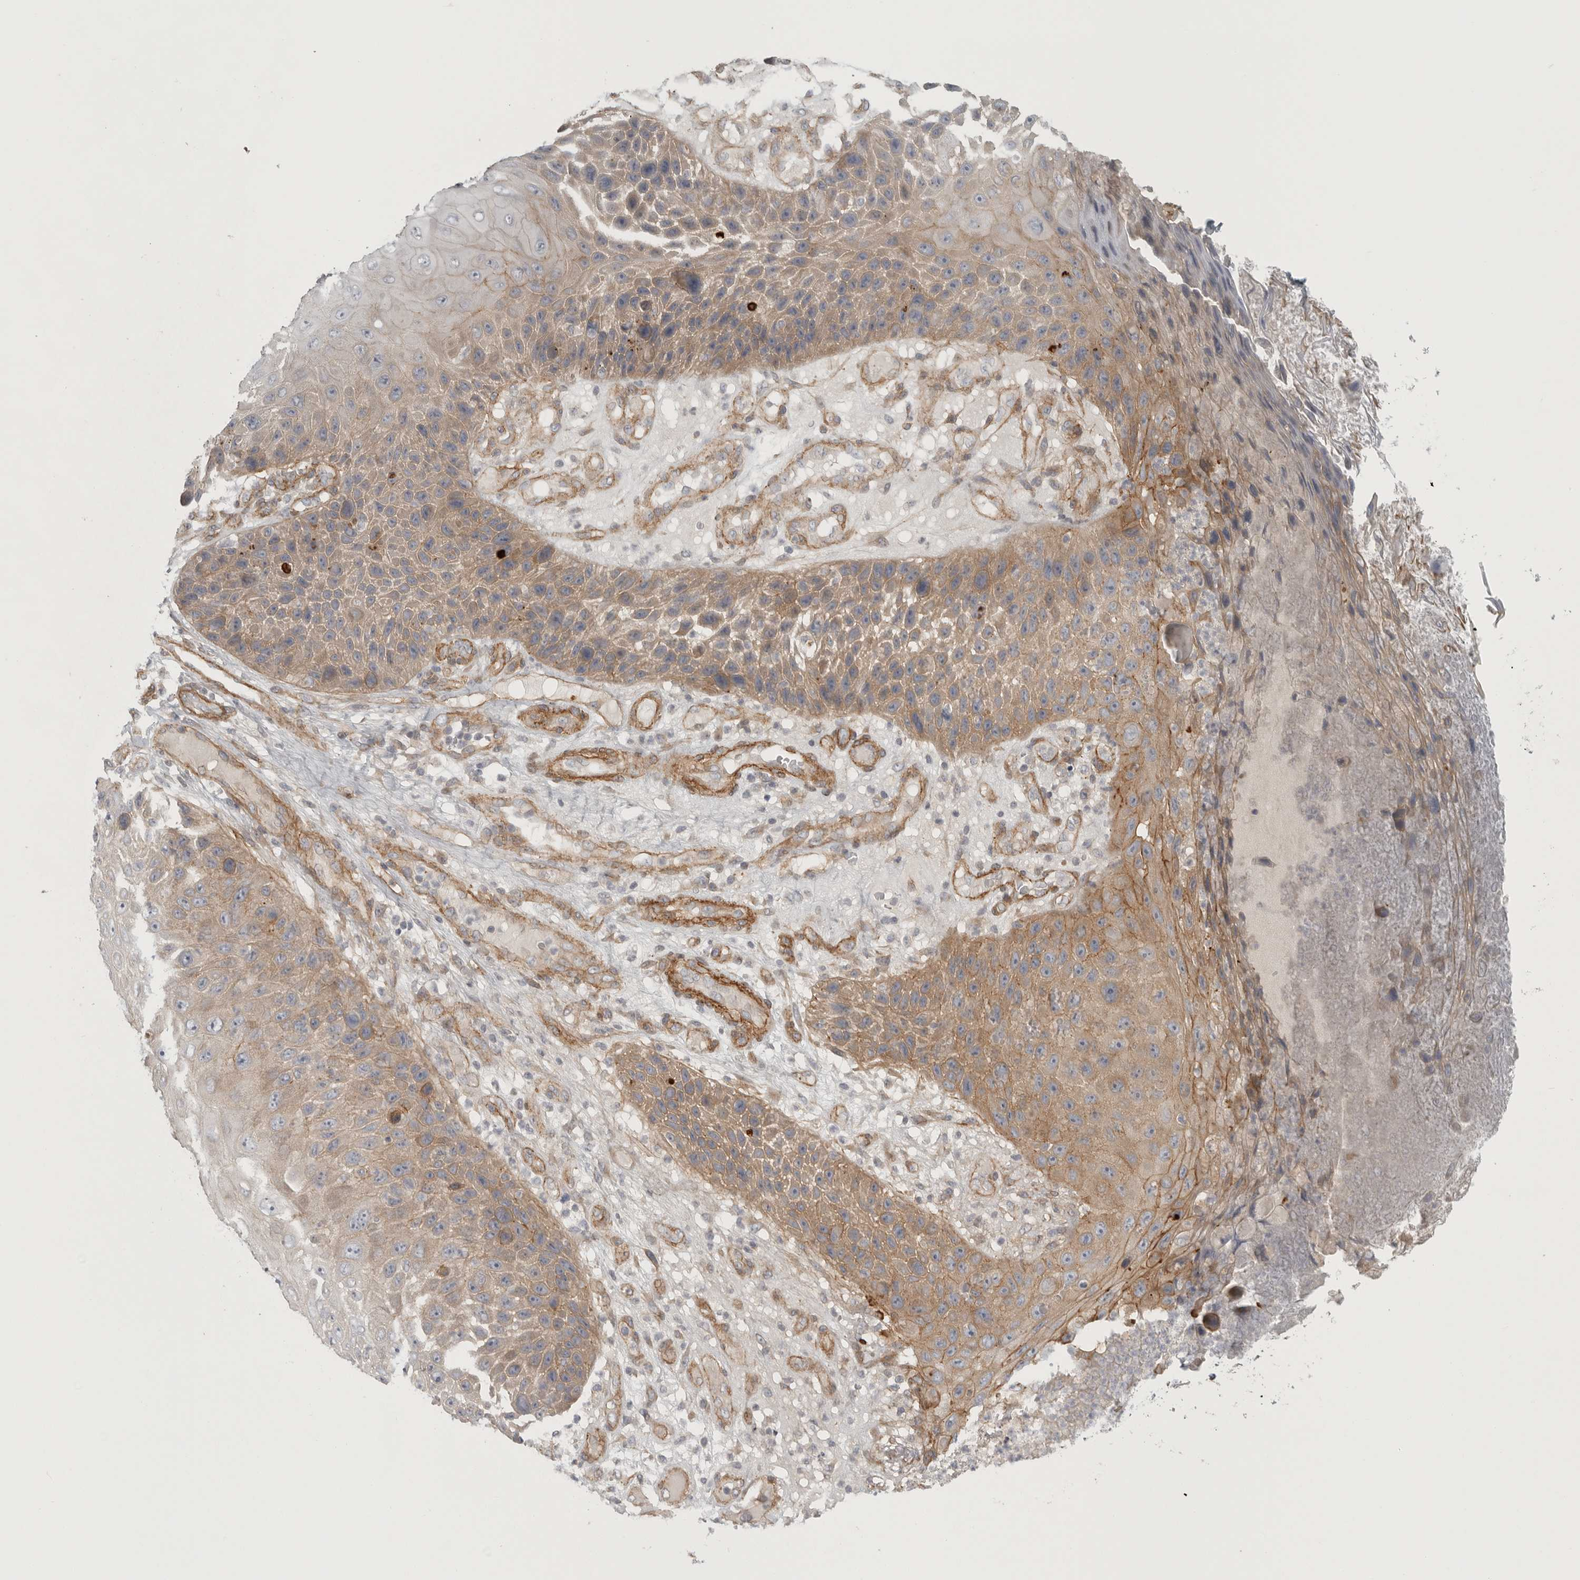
{"staining": {"intensity": "moderate", "quantity": ">75%", "location": "cytoplasmic/membranous"}, "tissue": "skin cancer", "cell_type": "Tumor cells", "image_type": "cancer", "snomed": [{"axis": "morphology", "description": "Squamous cell carcinoma, NOS"}, {"axis": "topography", "description": "Skin"}], "caption": "IHC micrograph of skin cancer stained for a protein (brown), which exhibits medium levels of moderate cytoplasmic/membranous positivity in about >75% of tumor cells.", "gene": "LONRF1", "patient": {"sex": "female", "age": 88}}